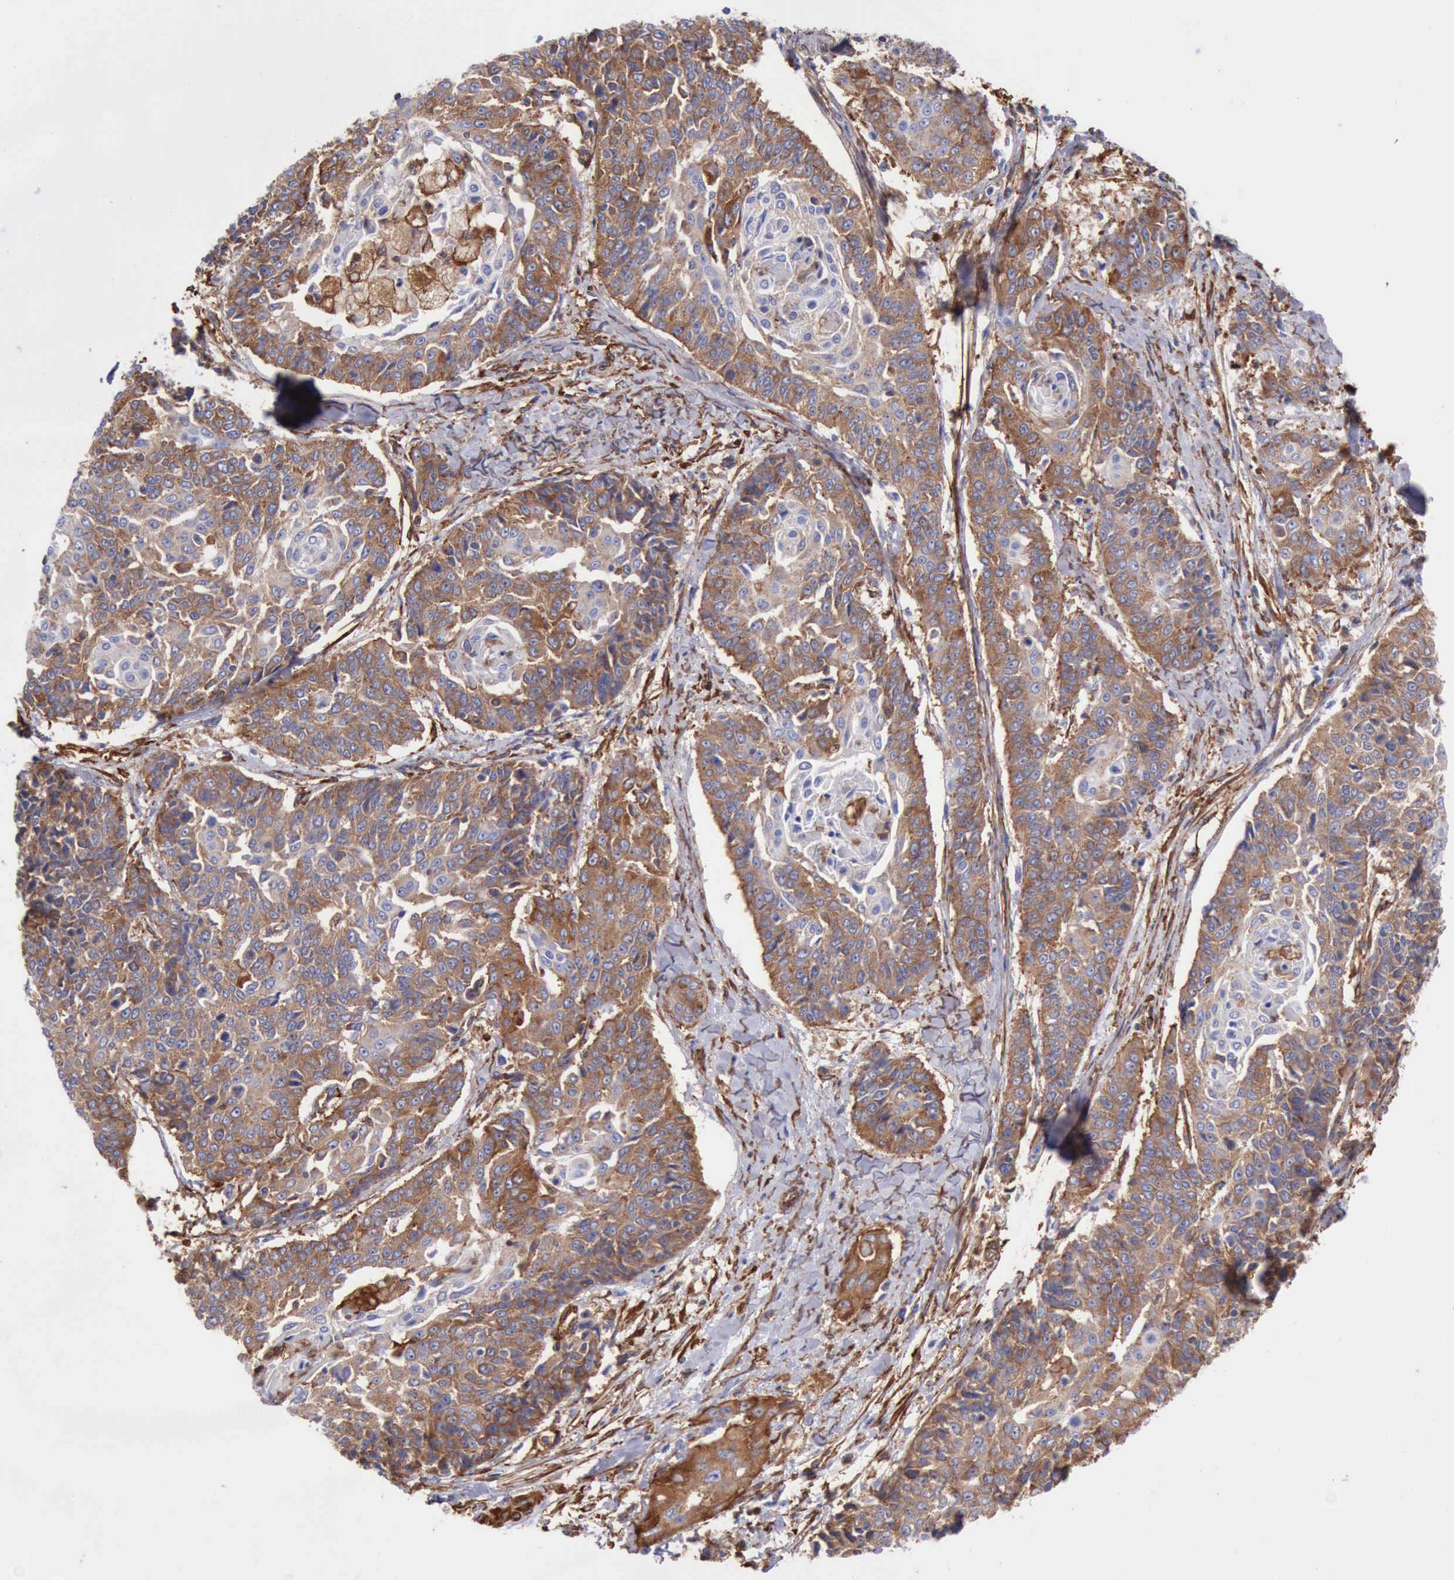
{"staining": {"intensity": "moderate", "quantity": "25%-75%", "location": "cytoplasmic/membranous"}, "tissue": "cervical cancer", "cell_type": "Tumor cells", "image_type": "cancer", "snomed": [{"axis": "morphology", "description": "Squamous cell carcinoma, NOS"}, {"axis": "topography", "description": "Cervix"}], "caption": "A medium amount of moderate cytoplasmic/membranous positivity is present in about 25%-75% of tumor cells in cervical squamous cell carcinoma tissue.", "gene": "FLNA", "patient": {"sex": "female", "age": 64}}